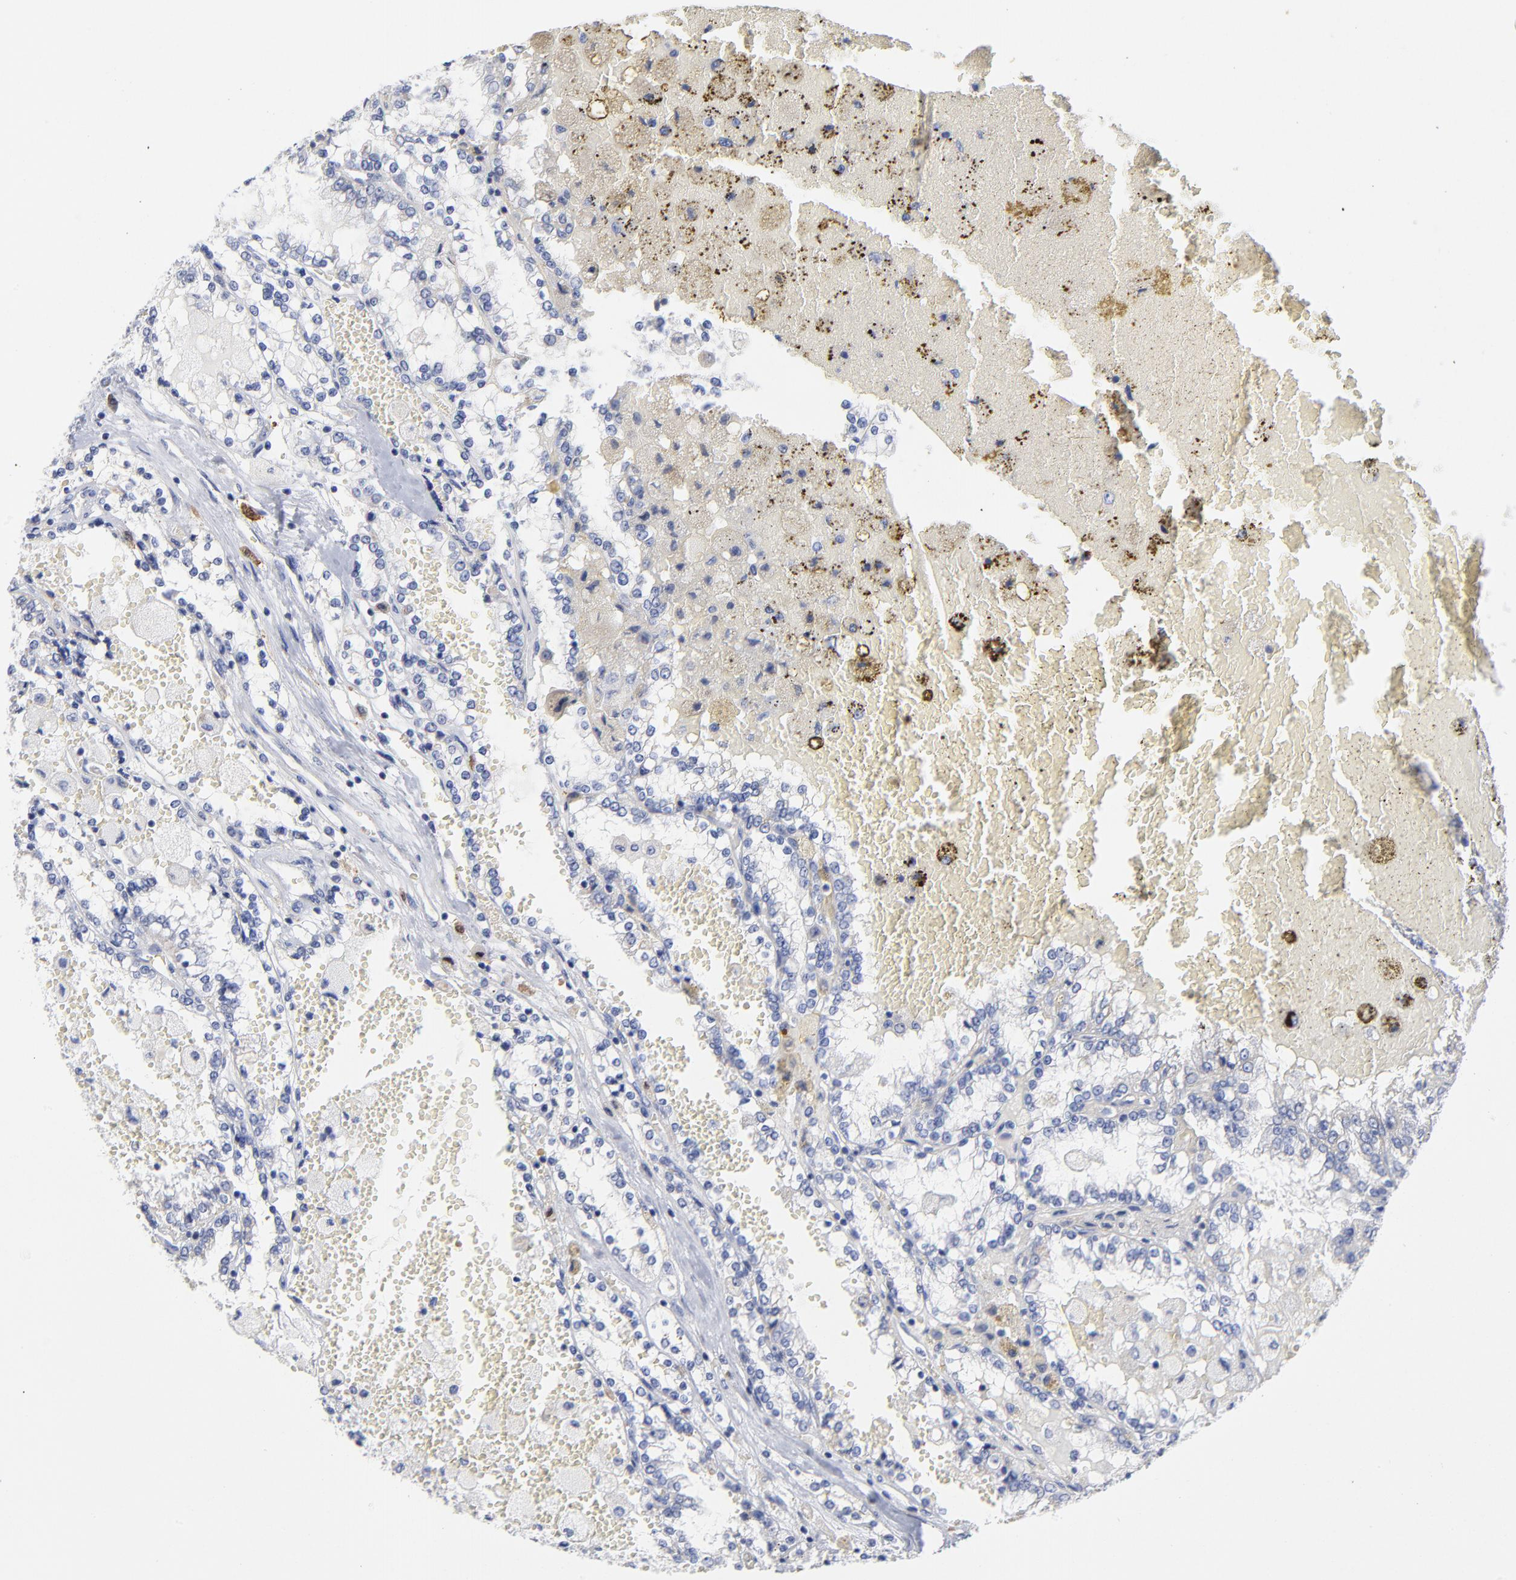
{"staining": {"intensity": "negative", "quantity": "none", "location": "none"}, "tissue": "renal cancer", "cell_type": "Tumor cells", "image_type": "cancer", "snomed": [{"axis": "morphology", "description": "Adenocarcinoma, NOS"}, {"axis": "topography", "description": "Kidney"}], "caption": "Protein analysis of renal adenocarcinoma demonstrates no significant staining in tumor cells. The staining was performed using DAB to visualize the protein expression in brown, while the nuclei were stained in blue with hematoxylin (Magnification: 20x).", "gene": "PTP4A1", "patient": {"sex": "female", "age": 56}}